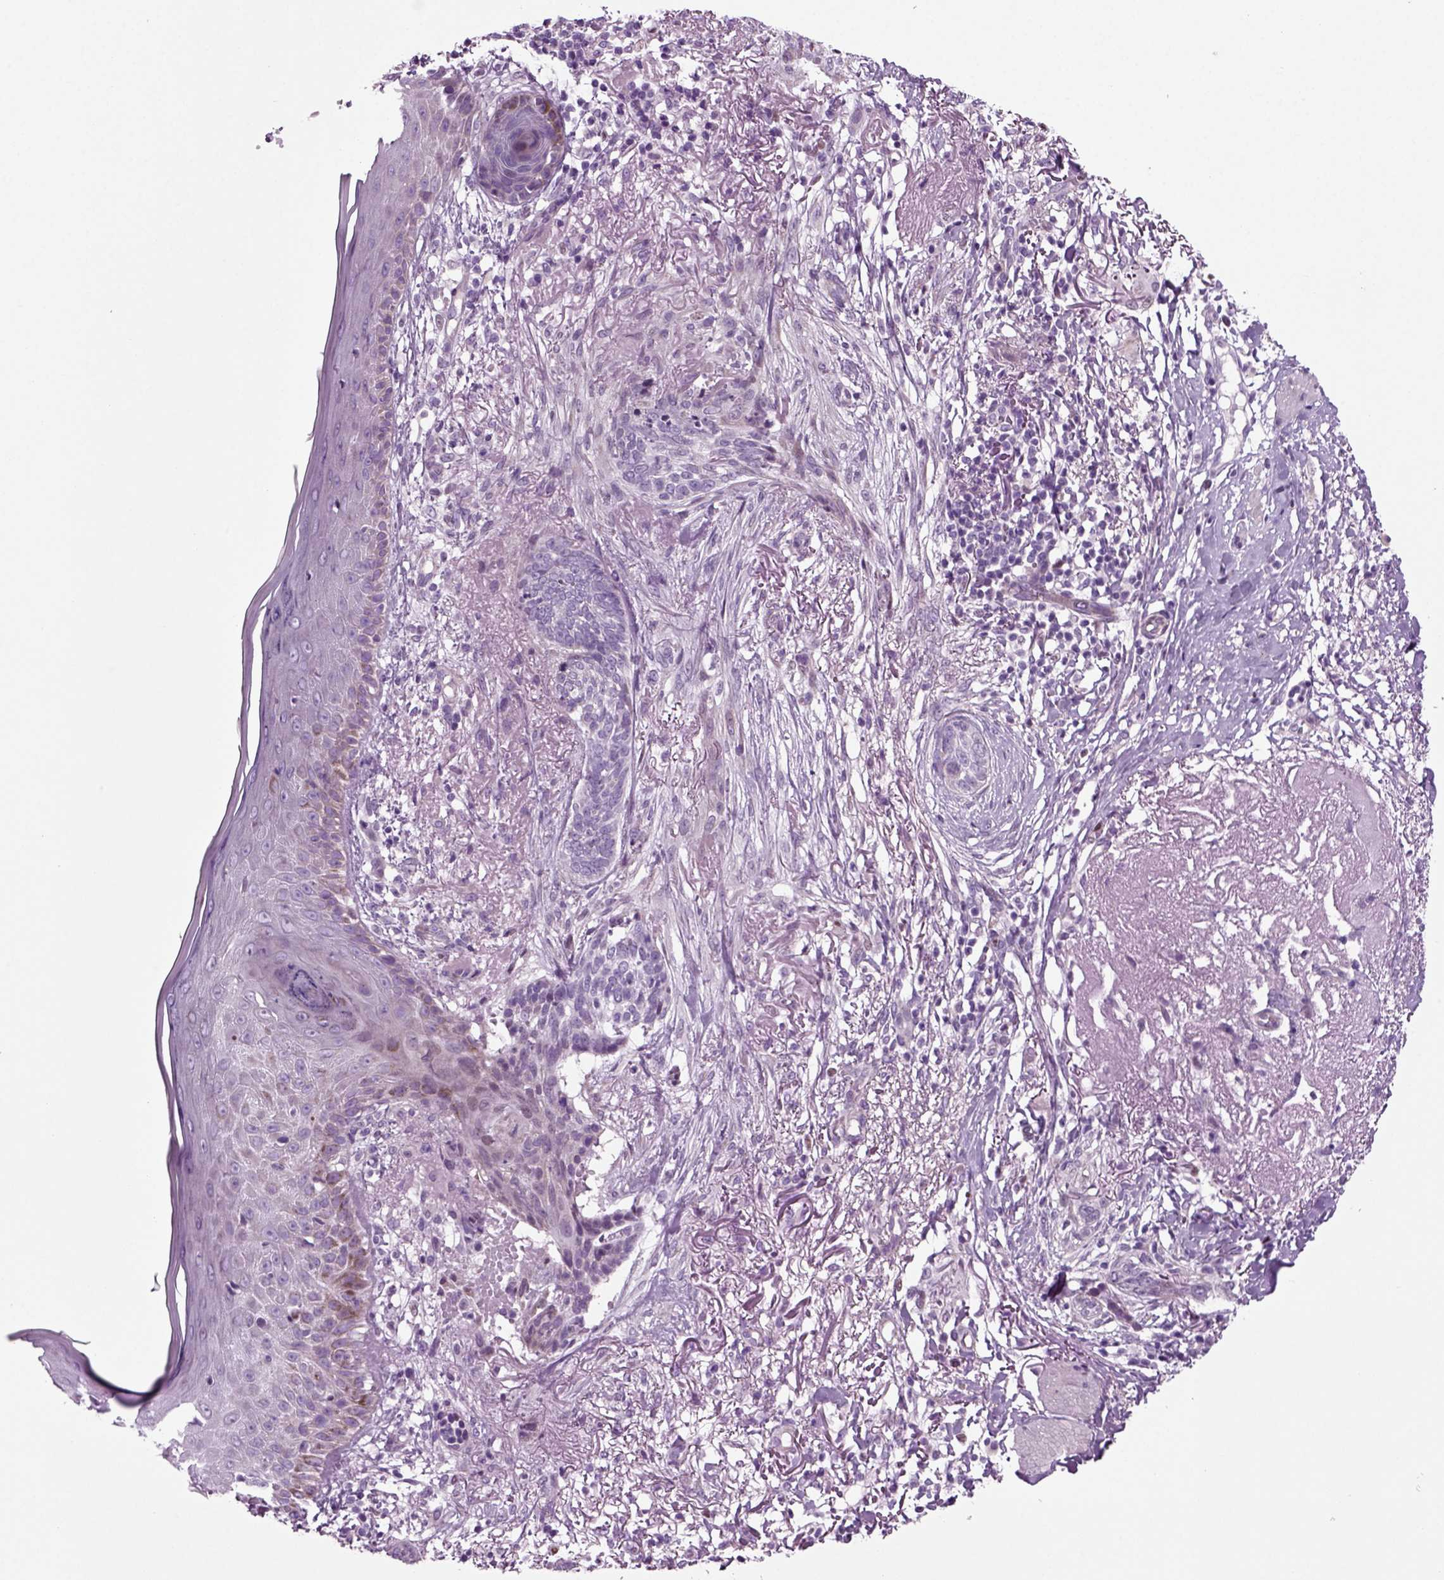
{"staining": {"intensity": "negative", "quantity": "none", "location": "none"}, "tissue": "skin cancer", "cell_type": "Tumor cells", "image_type": "cancer", "snomed": [{"axis": "morphology", "description": "Normal tissue, NOS"}, {"axis": "morphology", "description": "Basal cell carcinoma"}, {"axis": "topography", "description": "Skin"}], "caption": "Tumor cells show no significant expression in basal cell carcinoma (skin).", "gene": "ARID3A", "patient": {"sex": "male", "age": 84}}